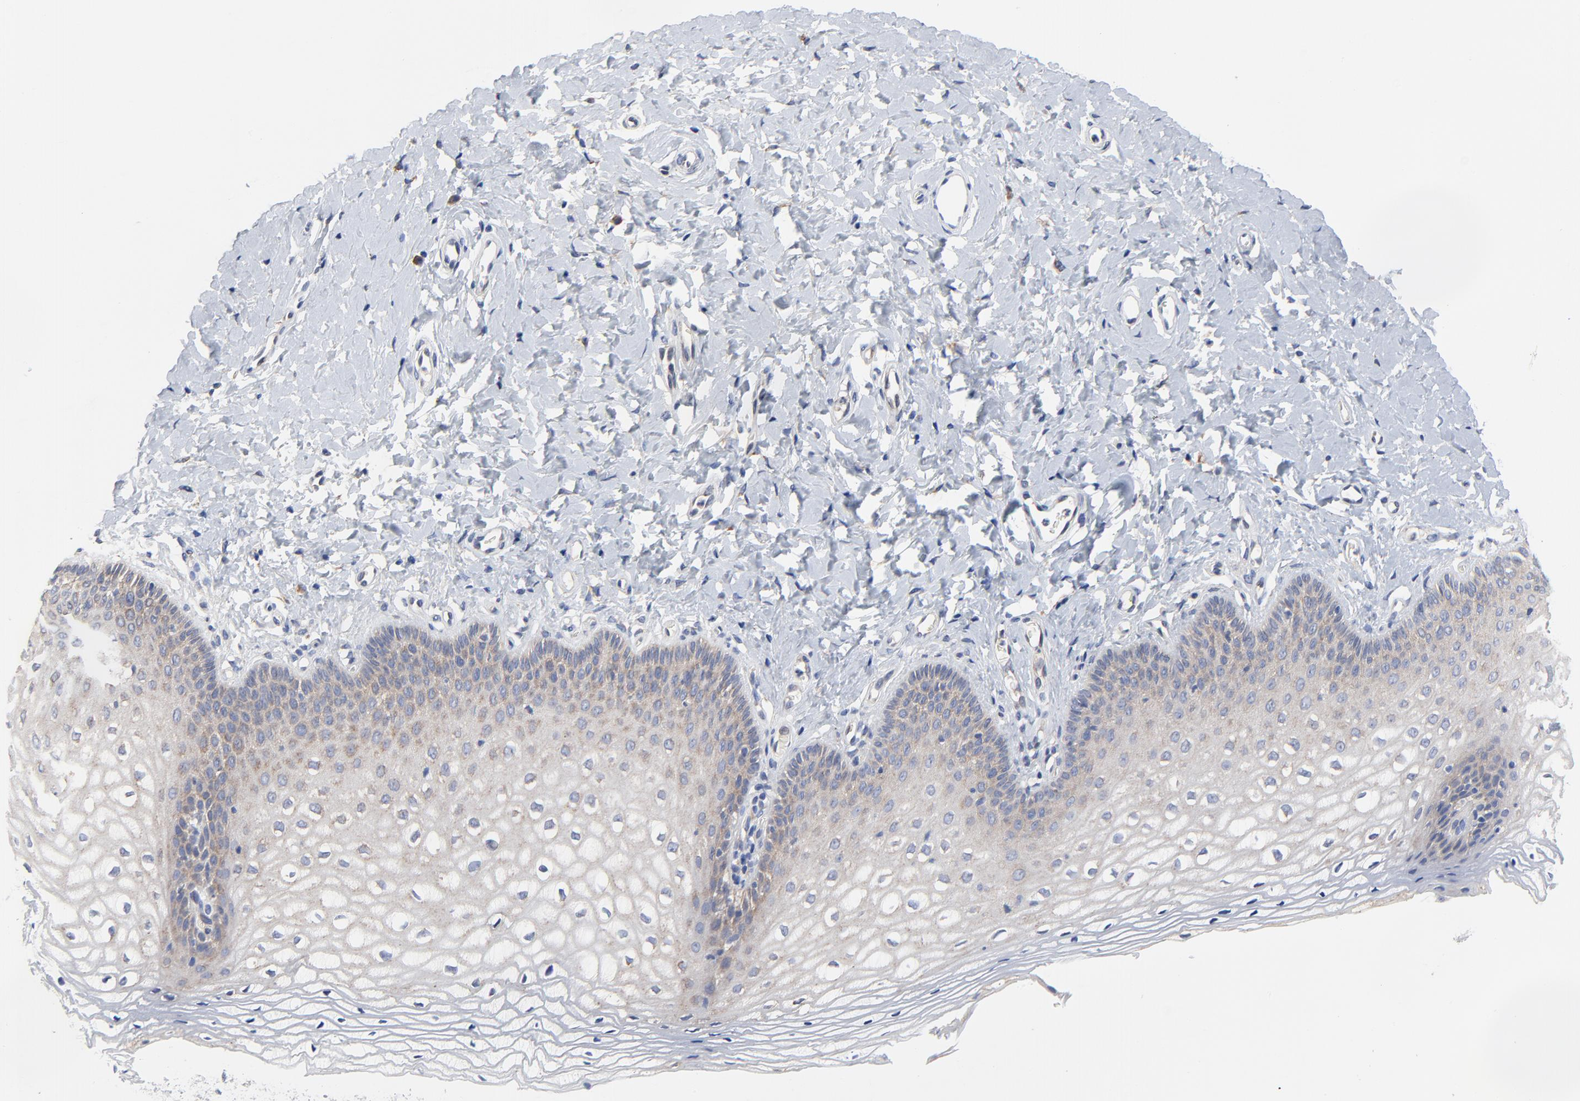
{"staining": {"intensity": "weak", "quantity": "25%-75%", "location": "cytoplasmic/membranous"}, "tissue": "vagina", "cell_type": "Squamous epithelial cells", "image_type": "normal", "snomed": [{"axis": "morphology", "description": "Normal tissue, NOS"}, {"axis": "topography", "description": "Vagina"}], "caption": "Protein staining of benign vagina reveals weak cytoplasmic/membranous positivity in about 25%-75% of squamous epithelial cells. (brown staining indicates protein expression, while blue staining denotes nuclei).", "gene": "VAV2", "patient": {"sex": "female", "age": 55}}